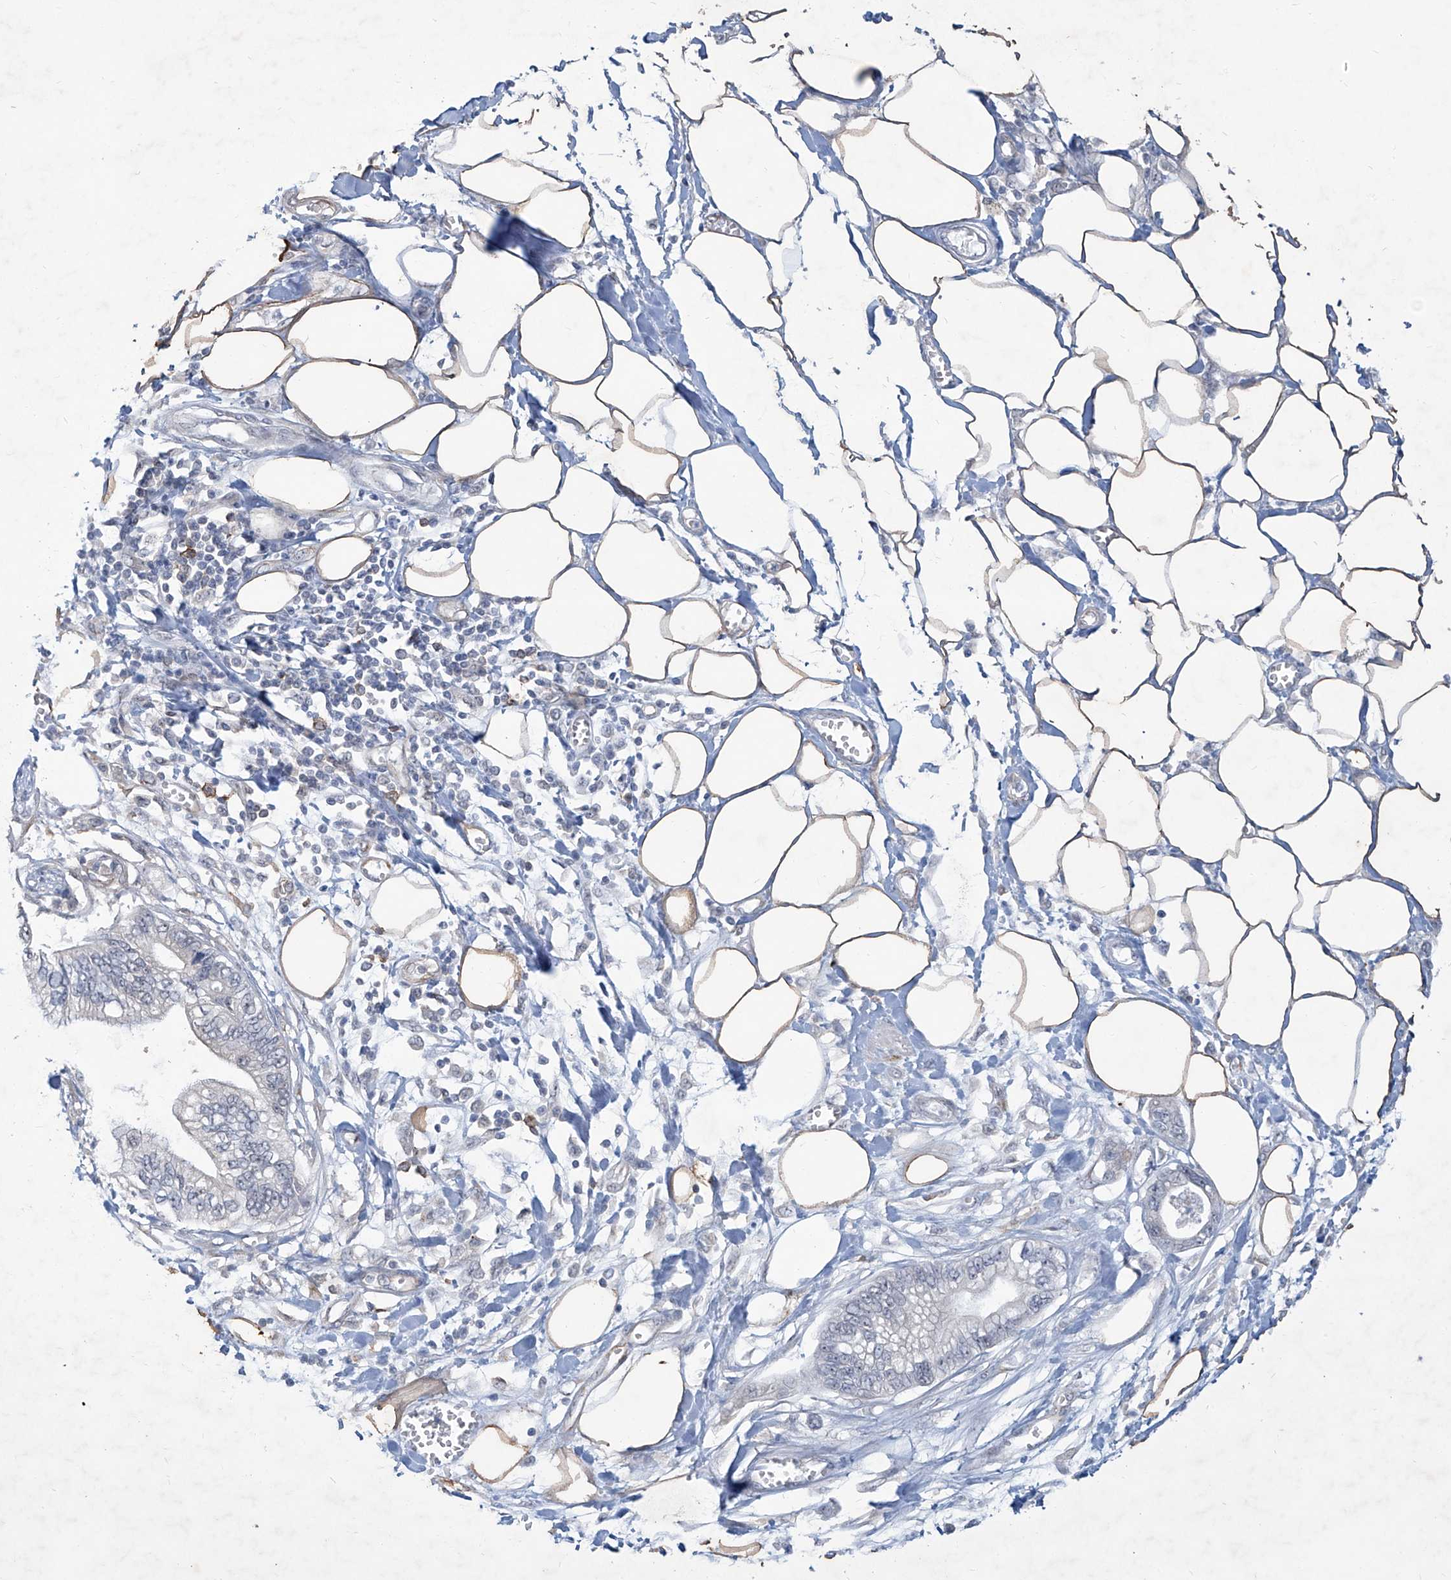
{"staining": {"intensity": "negative", "quantity": "none", "location": "none"}, "tissue": "pancreatic cancer", "cell_type": "Tumor cells", "image_type": "cancer", "snomed": [{"axis": "morphology", "description": "Adenocarcinoma, NOS"}, {"axis": "topography", "description": "Pancreas"}], "caption": "A histopathology image of pancreatic cancer (adenocarcinoma) stained for a protein displays no brown staining in tumor cells.", "gene": "ZBTB48", "patient": {"sex": "male", "age": 56}}